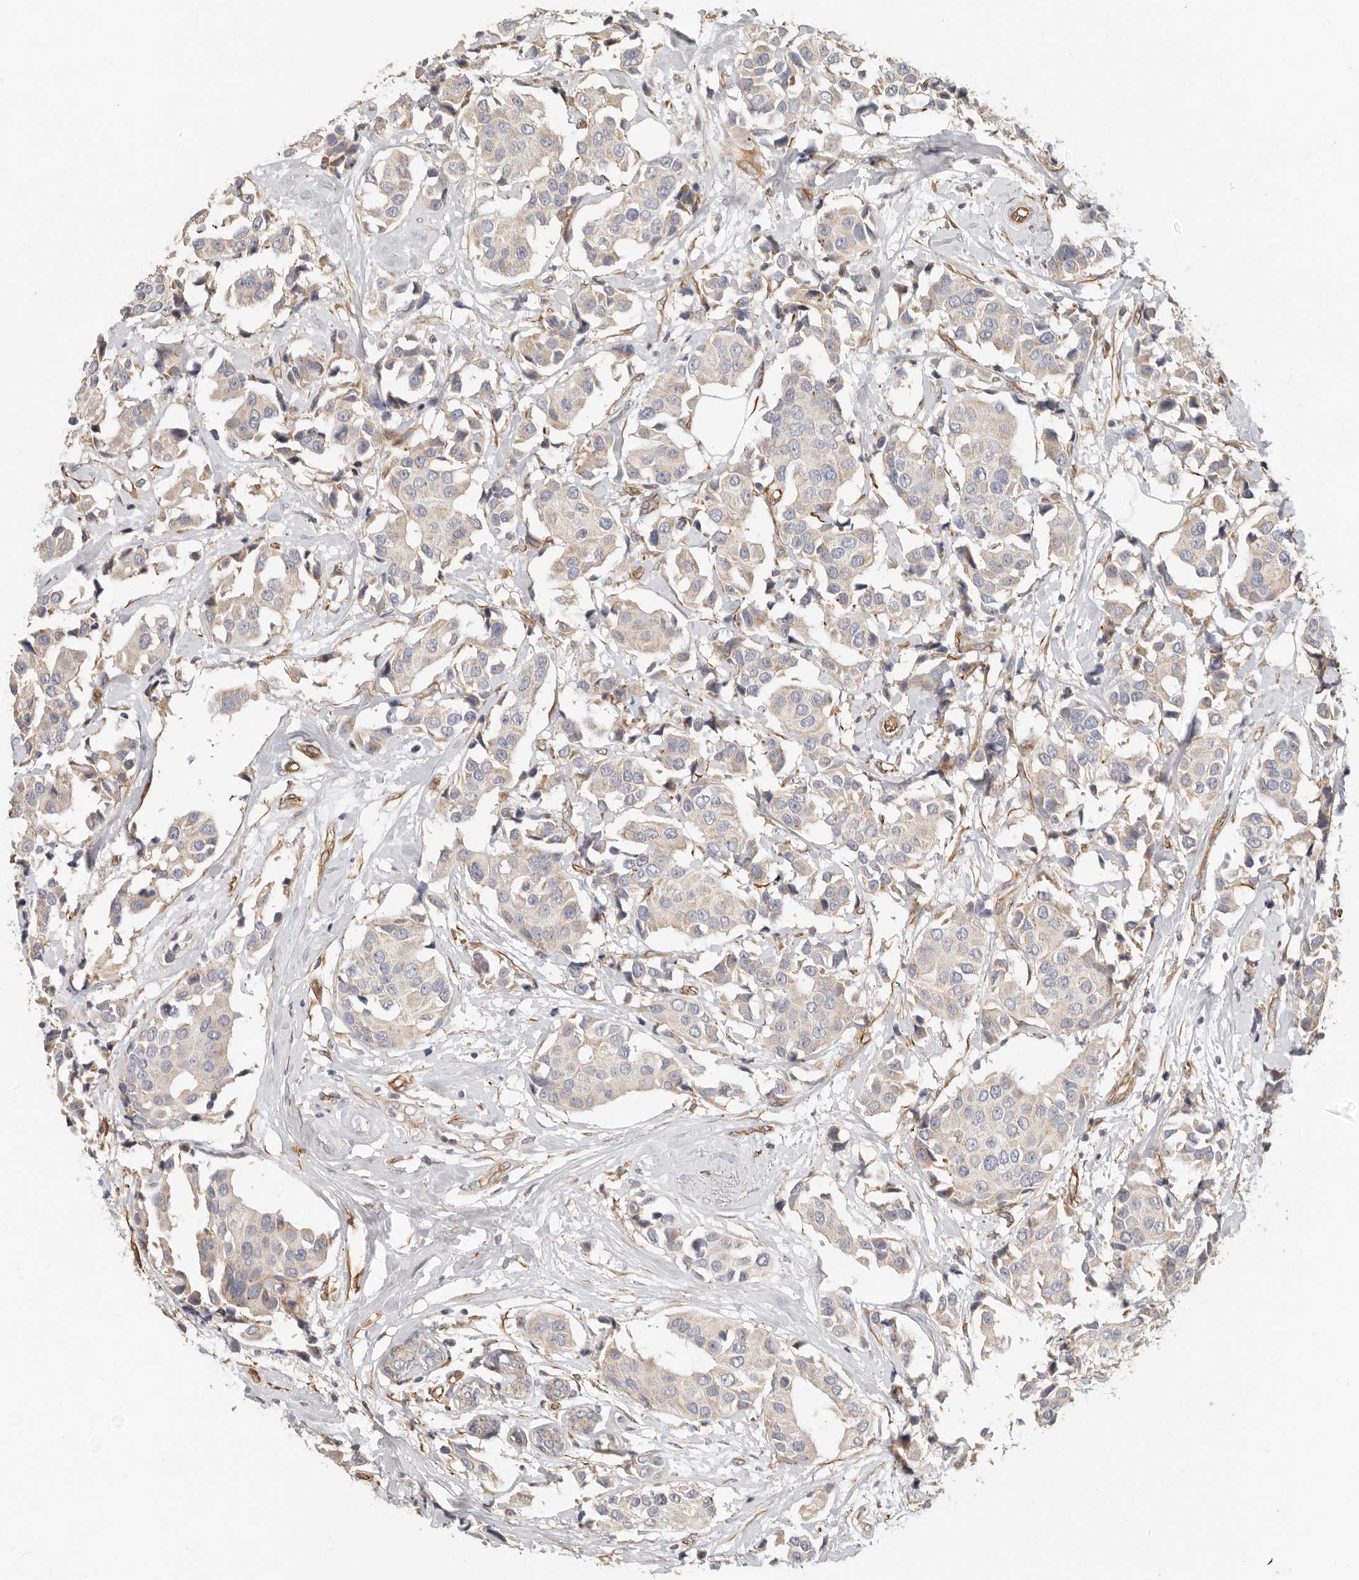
{"staining": {"intensity": "weak", "quantity": "<25%", "location": "cytoplasmic/membranous"}, "tissue": "breast cancer", "cell_type": "Tumor cells", "image_type": "cancer", "snomed": [{"axis": "morphology", "description": "Normal tissue, NOS"}, {"axis": "morphology", "description": "Duct carcinoma"}, {"axis": "topography", "description": "Breast"}], "caption": "This is a histopathology image of immunohistochemistry (IHC) staining of infiltrating ductal carcinoma (breast), which shows no expression in tumor cells.", "gene": "SPRING1", "patient": {"sex": "female", "age": 39}}